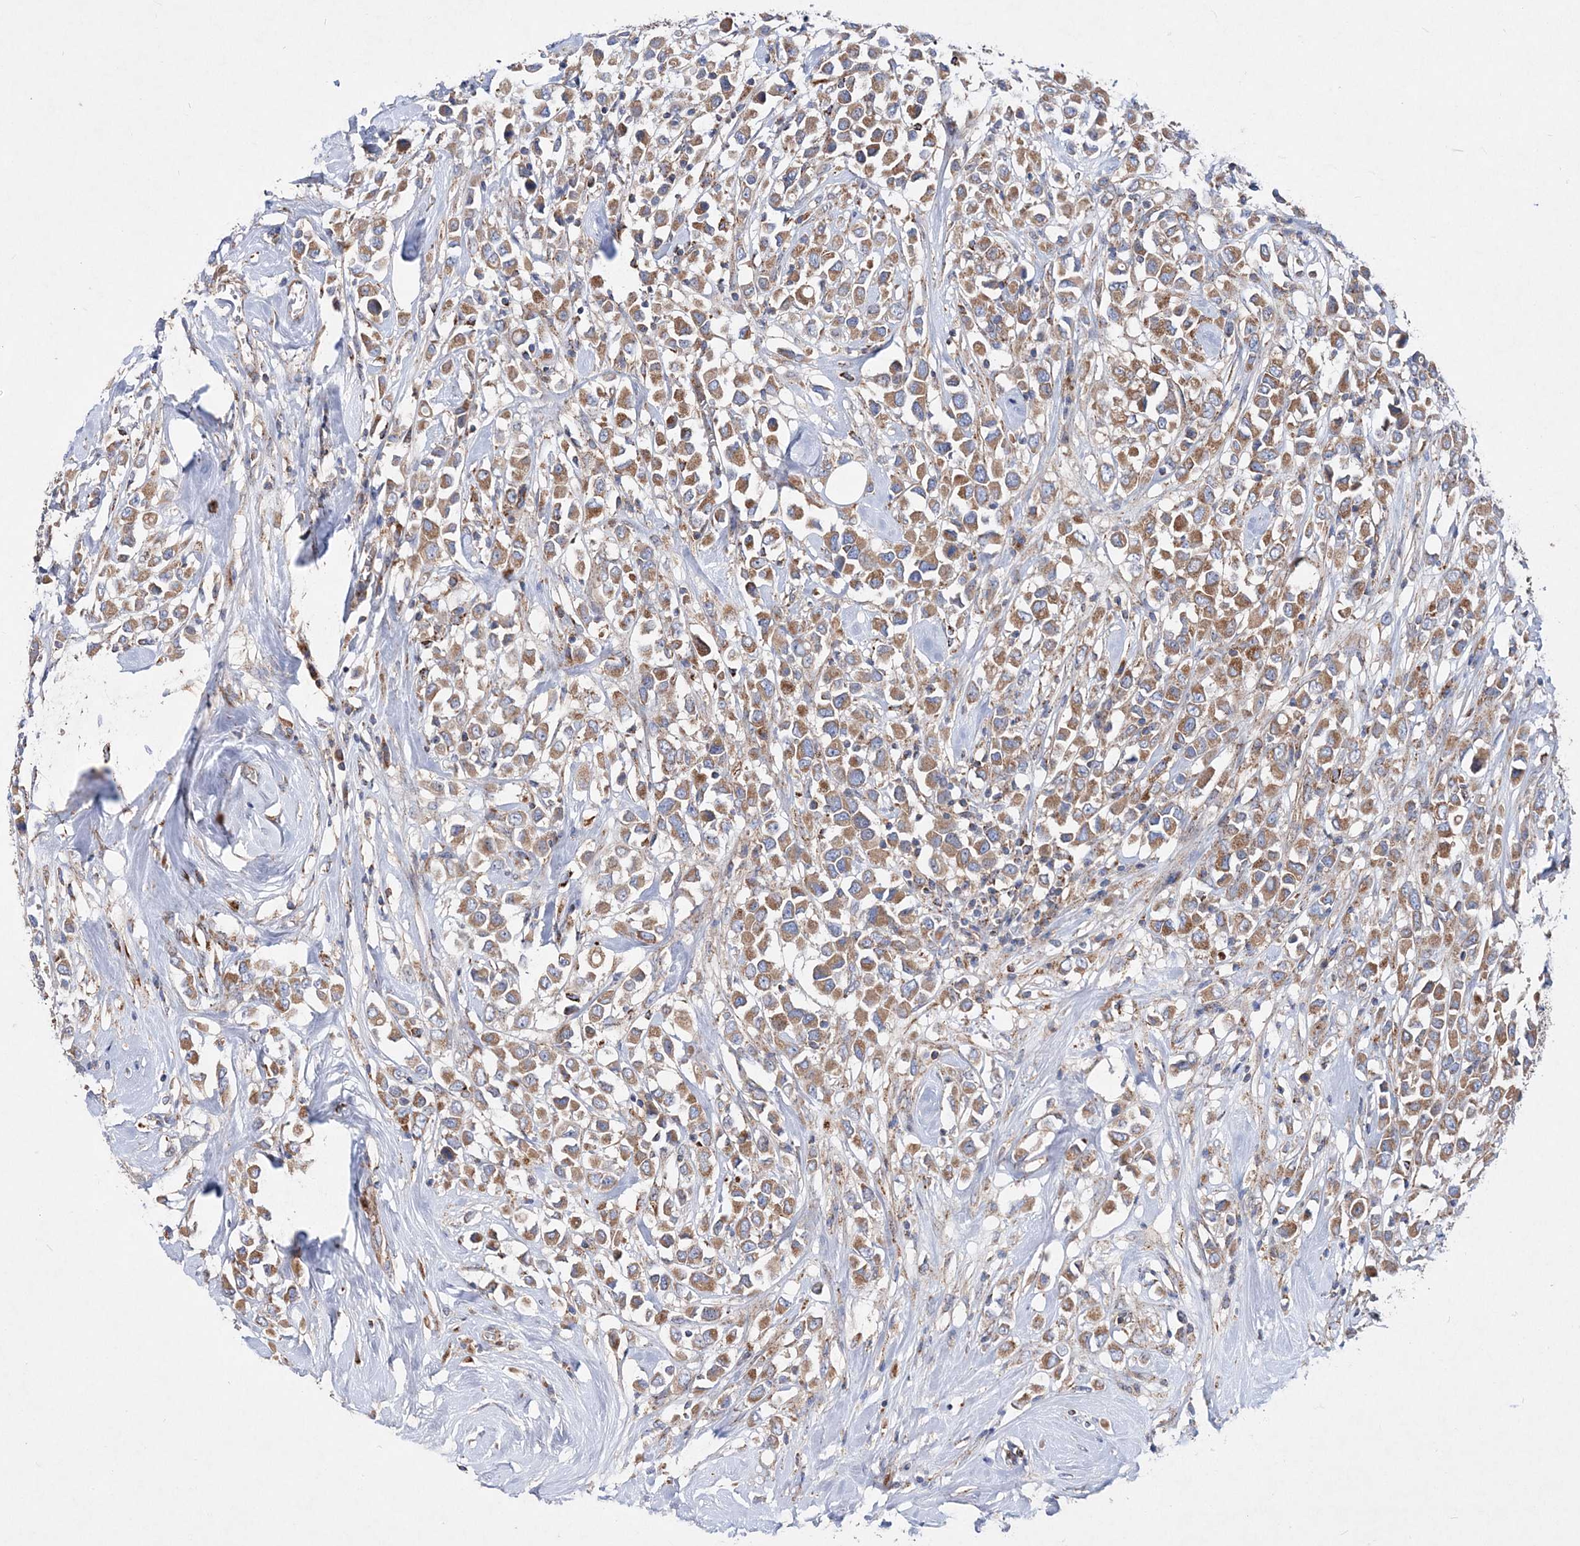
{"staining": {"intensity": "moderate", "quantity": ">75%", "location": "cytoplasmic/membranous"}, "tissue": "breast cancer", "cell_type": "Tumor cells", "image_type": "cancer", "snomed": [{"axis": "morphology", "description": "Duct carcinoma"}, {"axis": "topography", "description": "Breast"}], "caption": "This is a histology image of IHC staining of invasive ductal carcinoma (breast), which shows moderate positivity in the cytoplasmic/membranous of tumor cells.", "gene": "NGLY1", "patient": {"sex": "female", "age": 61}}